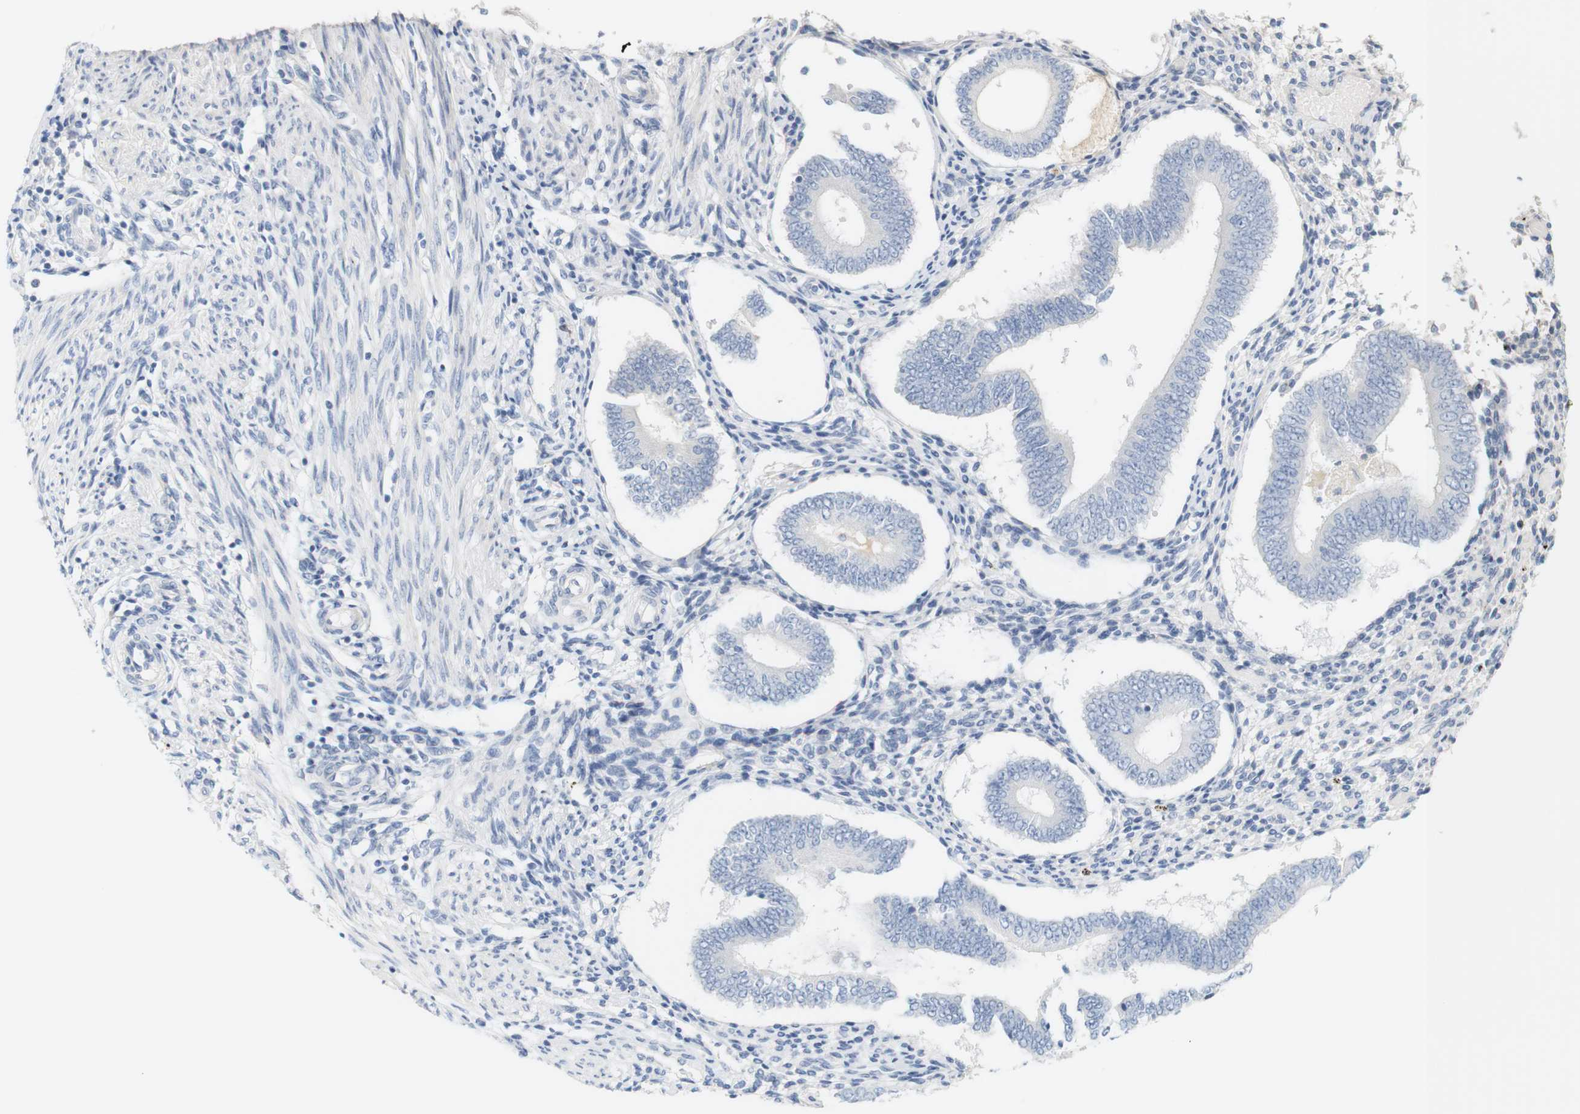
{"staining": {"intensity": "negative", "quantity": "none", "location": "none"}, "tissue": "endometrium", "cell_type": "Cells in endometrial stroma", "image_type": "normal", "snomed": [{"axis": "morphology", "description": "Normal tissue, NOS"}, {"axis": "topography", "description": "Endometrium"}], "caption": "Immunohistochemical staining of normal endometrium demonstrates no significant positivity in cells in endometrial stroma.", "gene": "RGS9", "patient": {"sex": "female", "age": 42}}